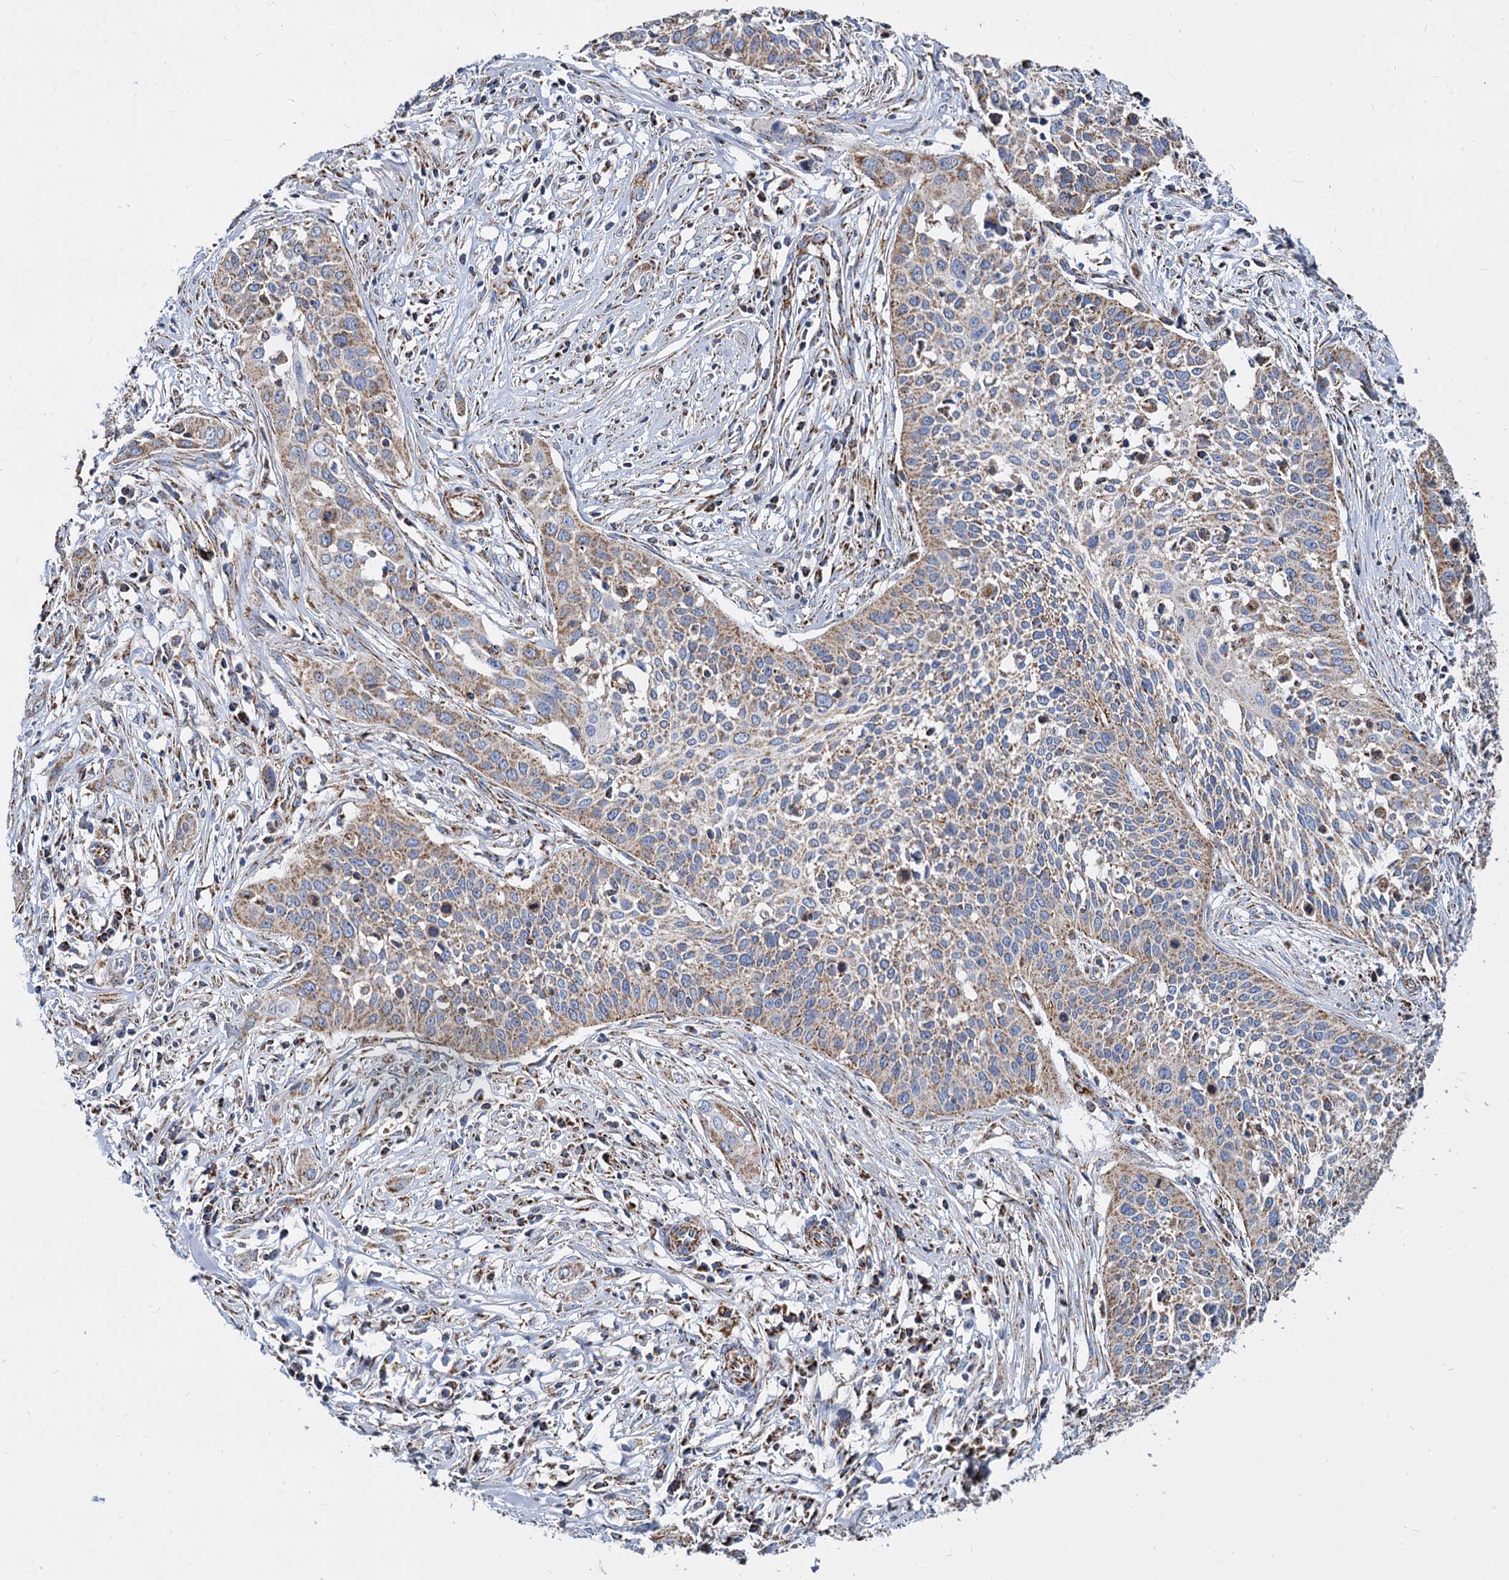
{"staining": {"intensity": "moderate", "quantity": "<25%", "location": "cytoplasmic/membranous"}, "tissue": "cervical cancer", "cell_type": "Tumor cells", "image_type": "cancer", "snomed": [{"axis": "morphology", "description": "Squamous cell carcinoma, NOS"}, {"axis": "topography", "description": "Cervix"}], "caption": "Human cervical cancer (squamous cell carcinoma) stained for a protein (brown) reveals moderate cytoplasmic/membranous positive staining in approximately <25% of tumor cells.", "gene": "TIMM10", "patient": {"sex": "female", "age": 34}}